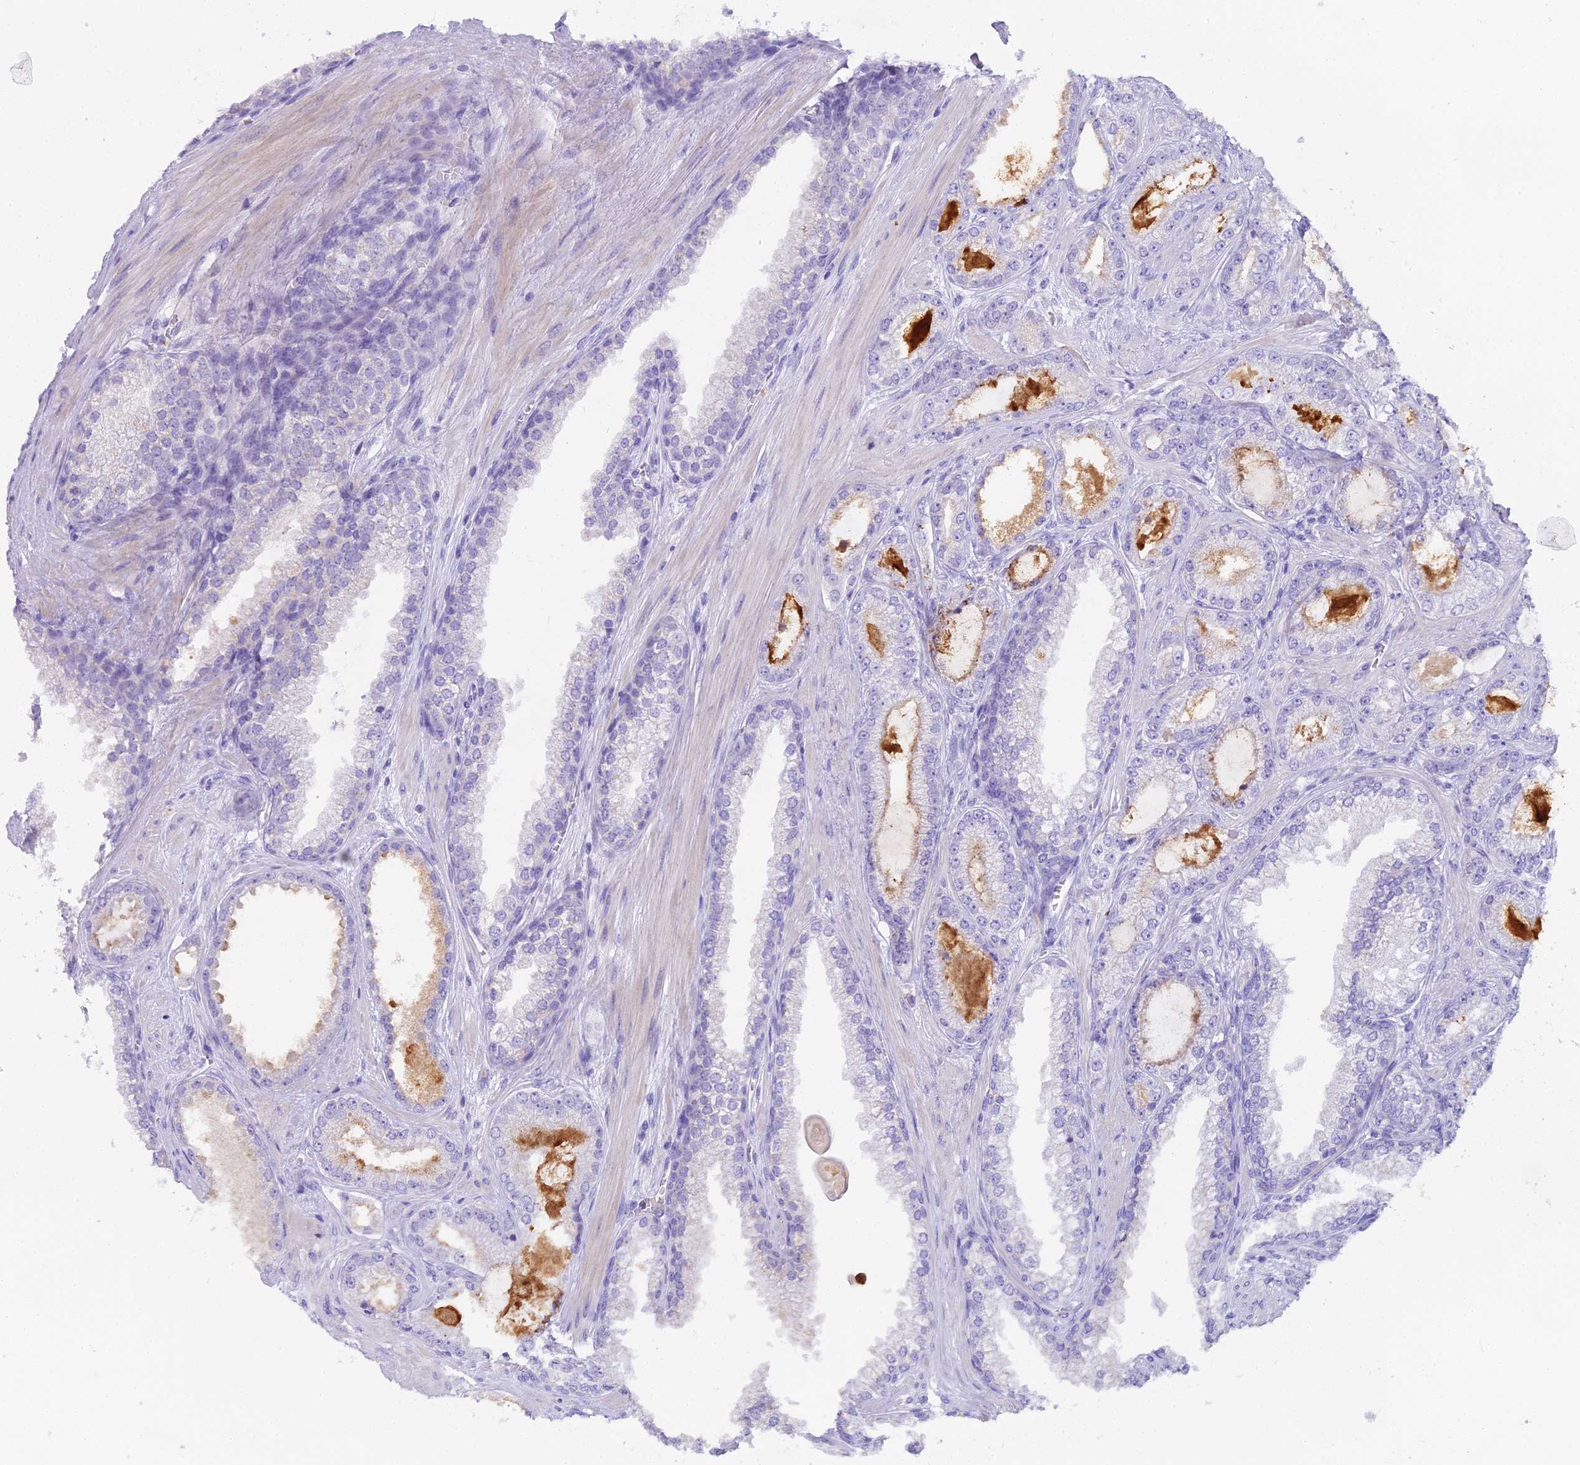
{"staining": {"intensity": "negative", "quantity": "none", "location": "none"}, "tissue": "prostate cancer", "cell_type": "Tumor cells", "image_type": "cancer", "snomed": [{"axis": "morphology", "description": "Adenocarcinoma, Low grade"}, {"axis": "topography", "description": "Prostate"}], "caption": "IHC of prostate cancer exhibits no staining in tumor cells. Nuclei are stained in blue.", "gene": "UNC80", "patient": {"sex": "male", "age": 57}}